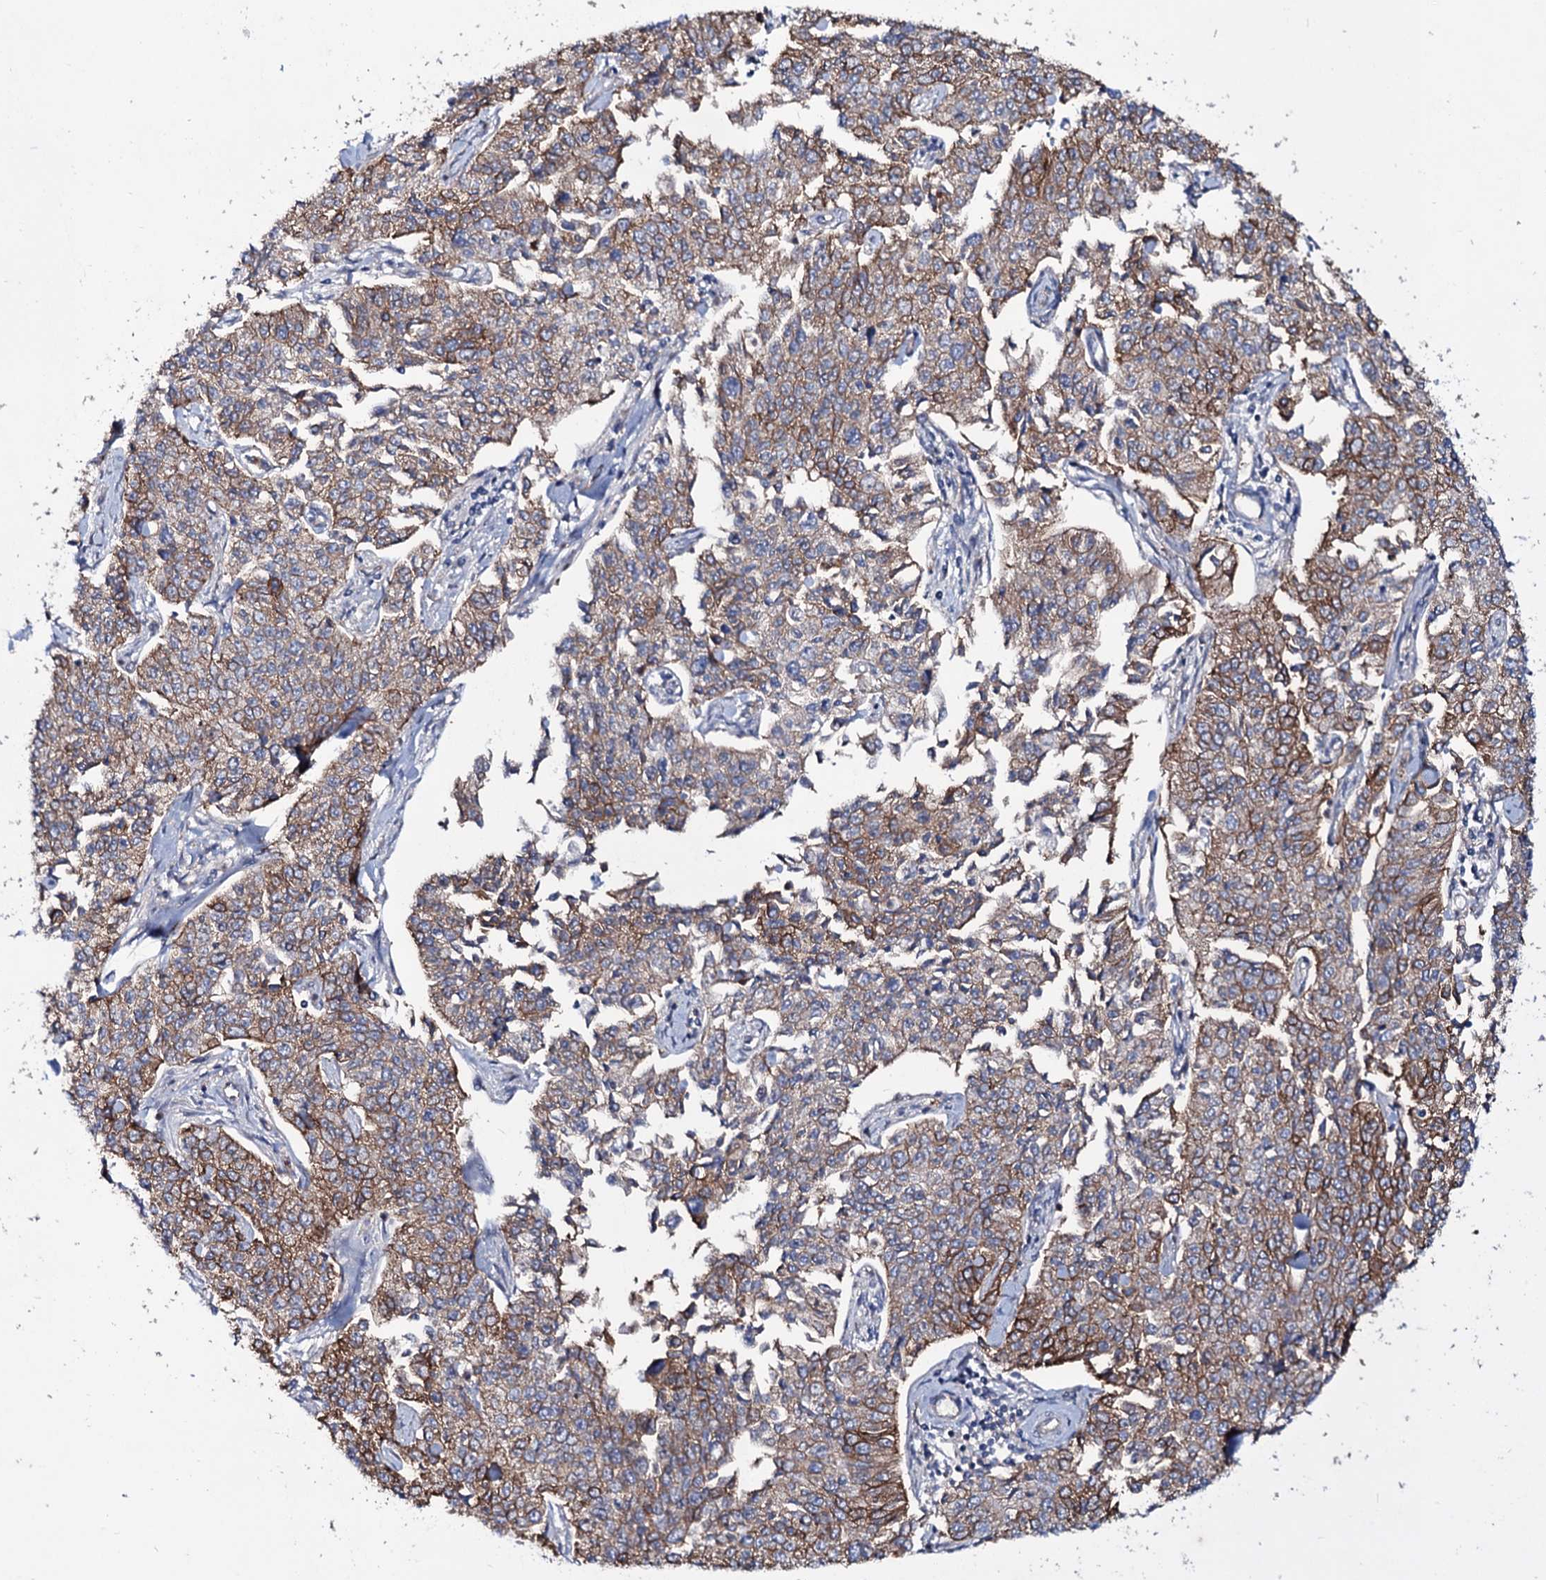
{"staining": {"intensity": "moderate", "quantity": ">75%", "location": "cytoplasmic/membranous"}, "tissue": "cervical cancer", "cell_type": "Tumor cells", "image_type": "cancer", "snomed": [{"axis": "morphology", "description": "Squamous cell carcinoma, NOS"}, {"axis": "topography", "description": "Cervix"}], "caption": "This photomicrograph reveals immunohistochemistry (IHC) staining of human cervical cancer (squamous cell carcinoma), with medium moderate cytoplasmic/membranous expression in approximately >75% of tumor cells.", "gene": "SNAP23", "patient": {"sex": "female", "age": 35}}